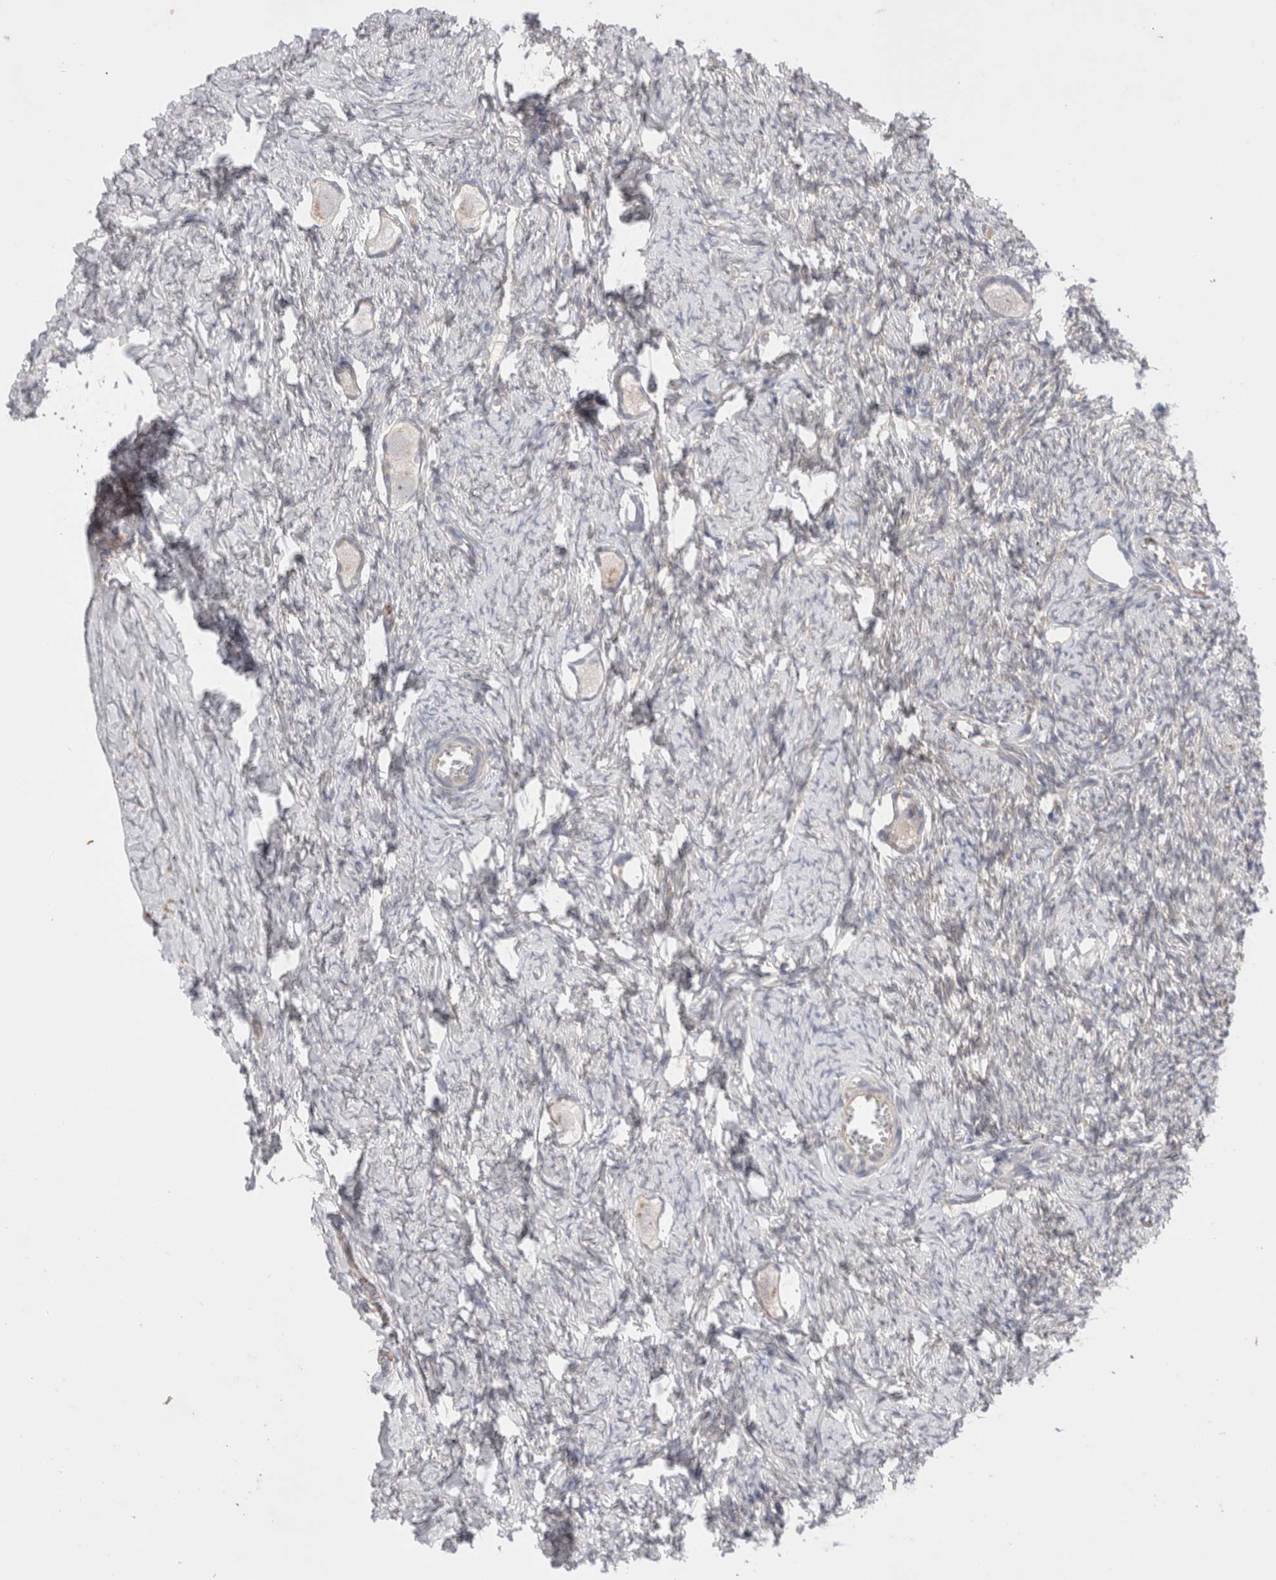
{"staining": {"intensity": "negative", "quantity": "none", "location": "none"}, "tissue": "ovary", "cell_type": "Follicle cells", "image_type": "normal", "snomed": [{"axis": "morphology", "description": "Normal tissue, NOS"}, {"axis": "topography", "description": "Ovary"}], "caption": "High power microscopy image of an IHC photomicrograph of unremarkable ovary, revealing no significant expression in follicle cells. Nuclei are stained in blue.", "gene": "CNPY4", "patient": {"sex": "female", "age": 27}}